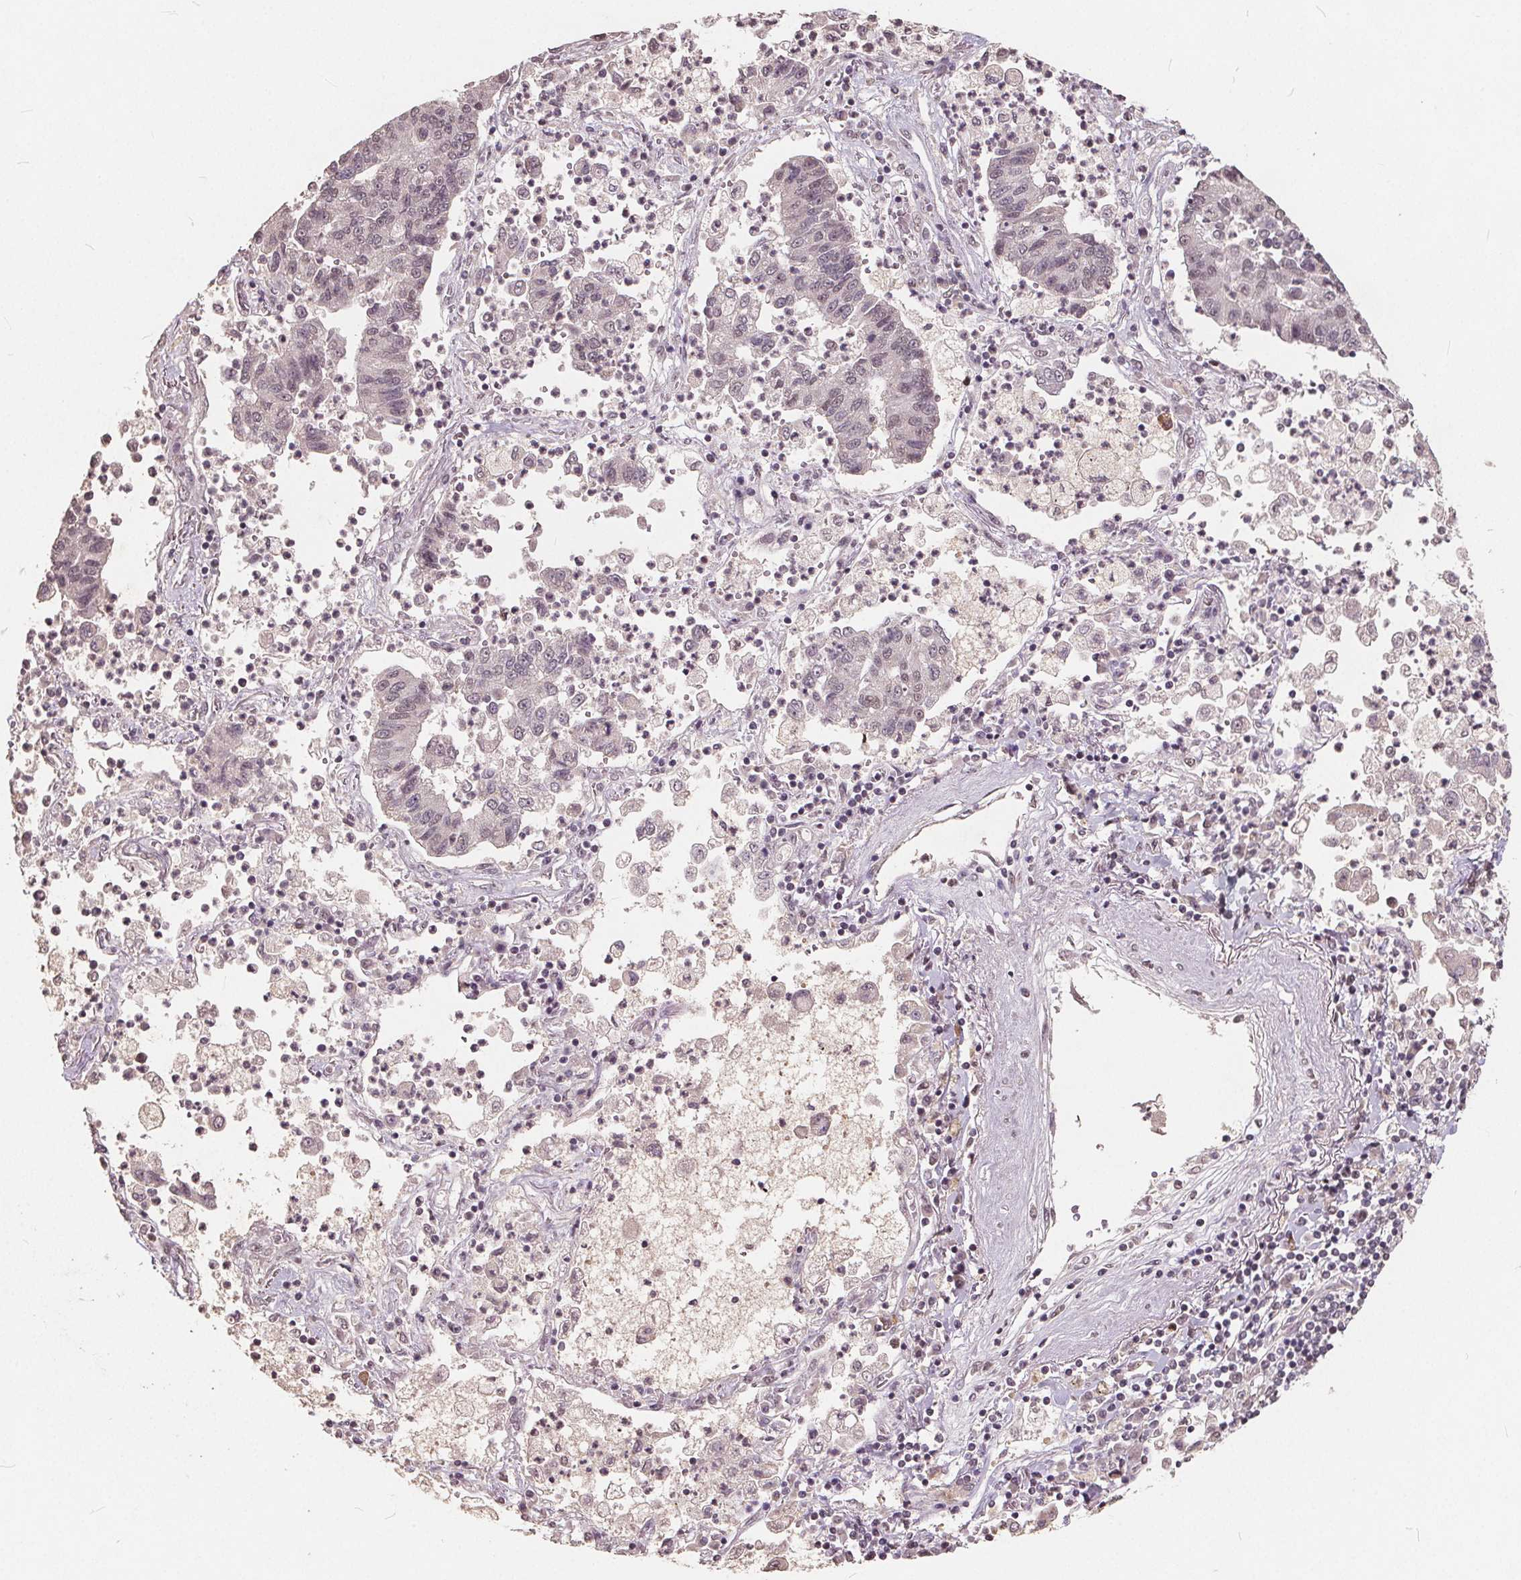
{"staining": {"intensity": "negative", "quantity": "none", "location": "none"}, "tissue": "lung cancer", "cell_type": "Tumor cells", "image_type": "cancer", "snomed": [{"axis": "morphology", "description": "Adenocarcinoma, NOS"}, {"axis": "topography", "description": "Lung"}], "caption": "IHC image of neoplastic tissue: human lung cancer stained with DAB exhibits no significant protein positivity in tumor cells.", "gene": "DNMT3B", "patient": {"sex": "female", "age": 57}}